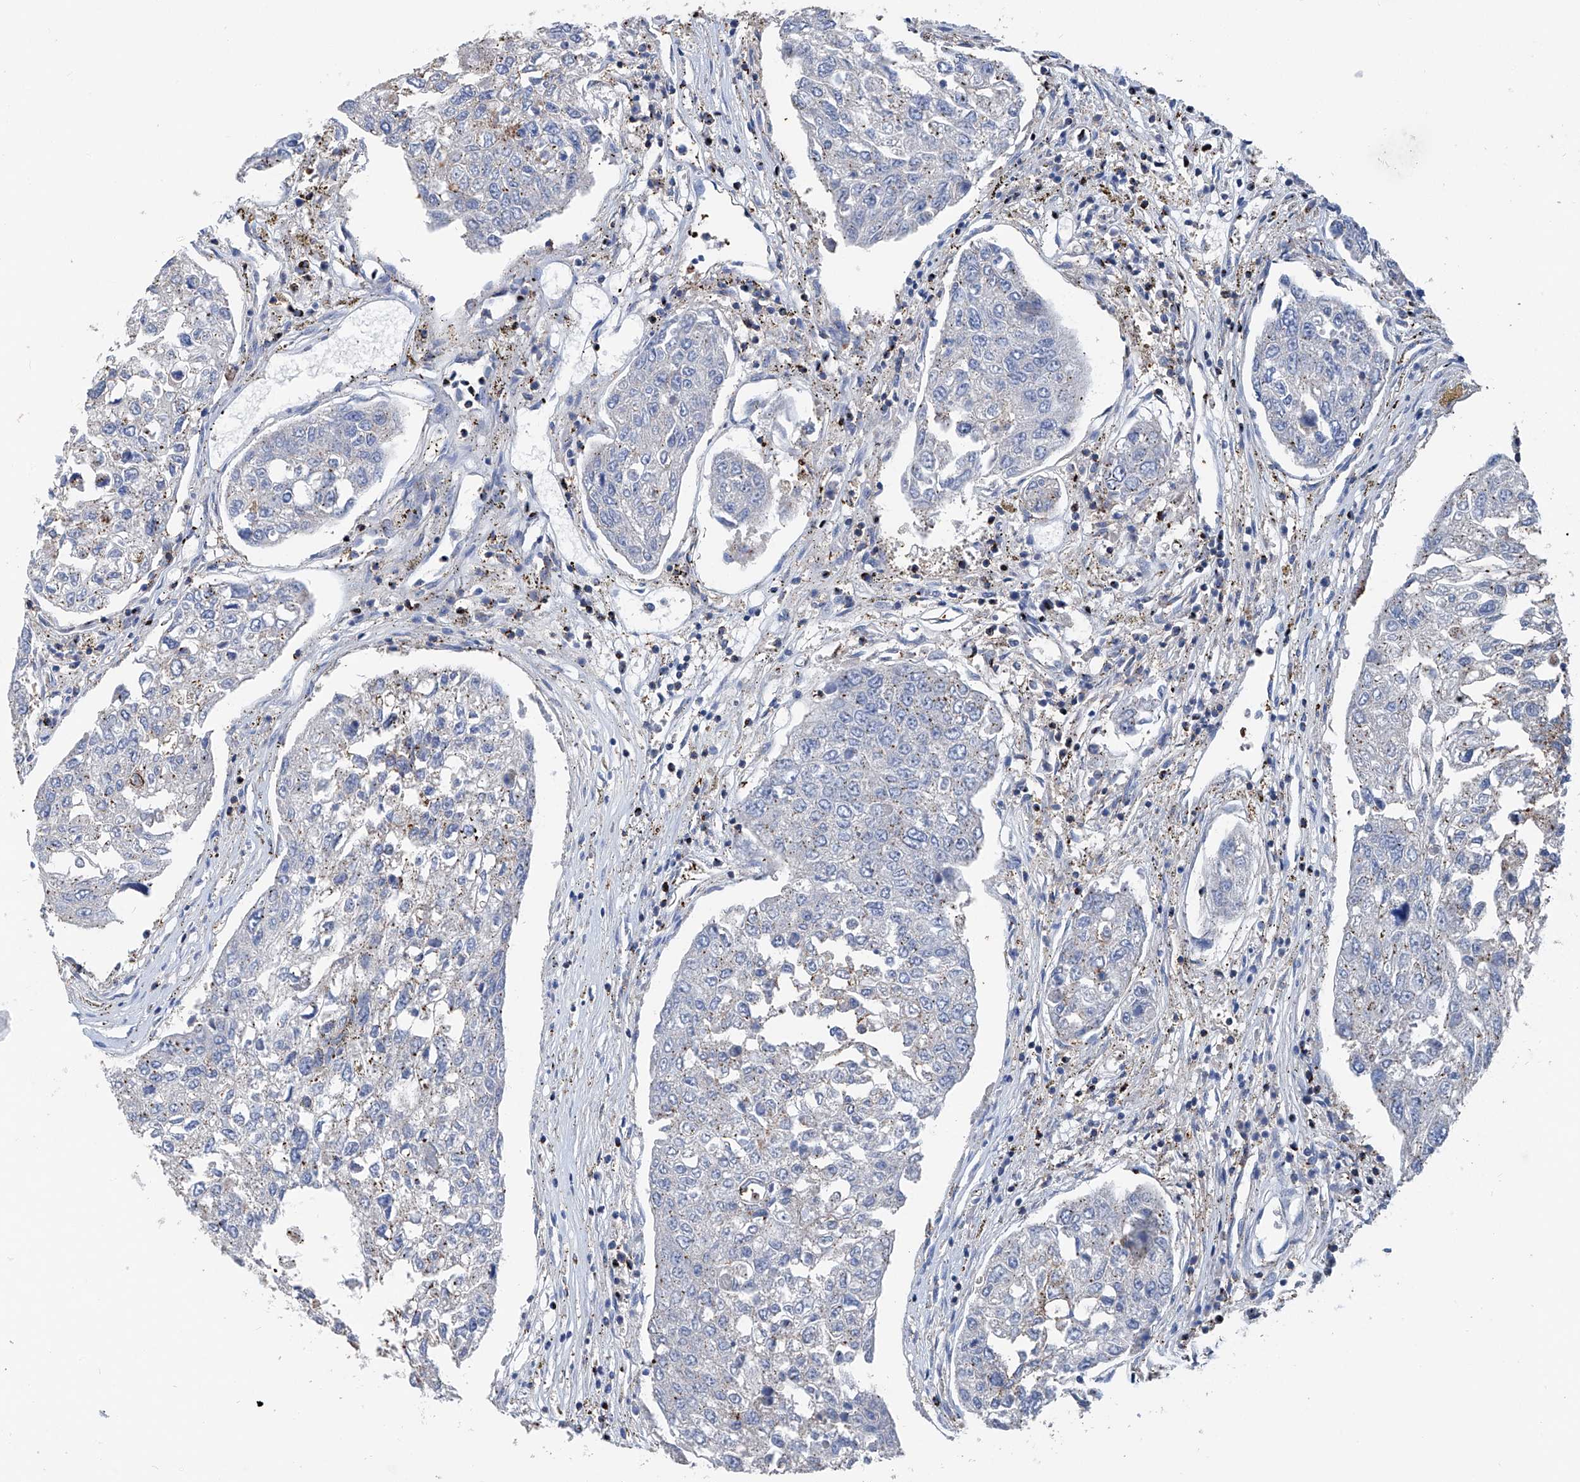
{"staining": {"intensity": "negative", "quantity": "none", "location": "none"}, "tissue": "urothelial cancer", "cell_type": "Tumor cells", "image_type": "cancer", "snomed": [{"axis": "morphology", "description": "Urothelial carcinoma, High grade"}, {"axis": "topography", "description": "Lymph node"}, {"axis": "topography", "description": "Urinary bladder"}], "caption": "Tumor cells show no significant protein expression in urothelial cancer.", "gene": "ZNF484", "patient": {"sex": "male", "age": 51}}